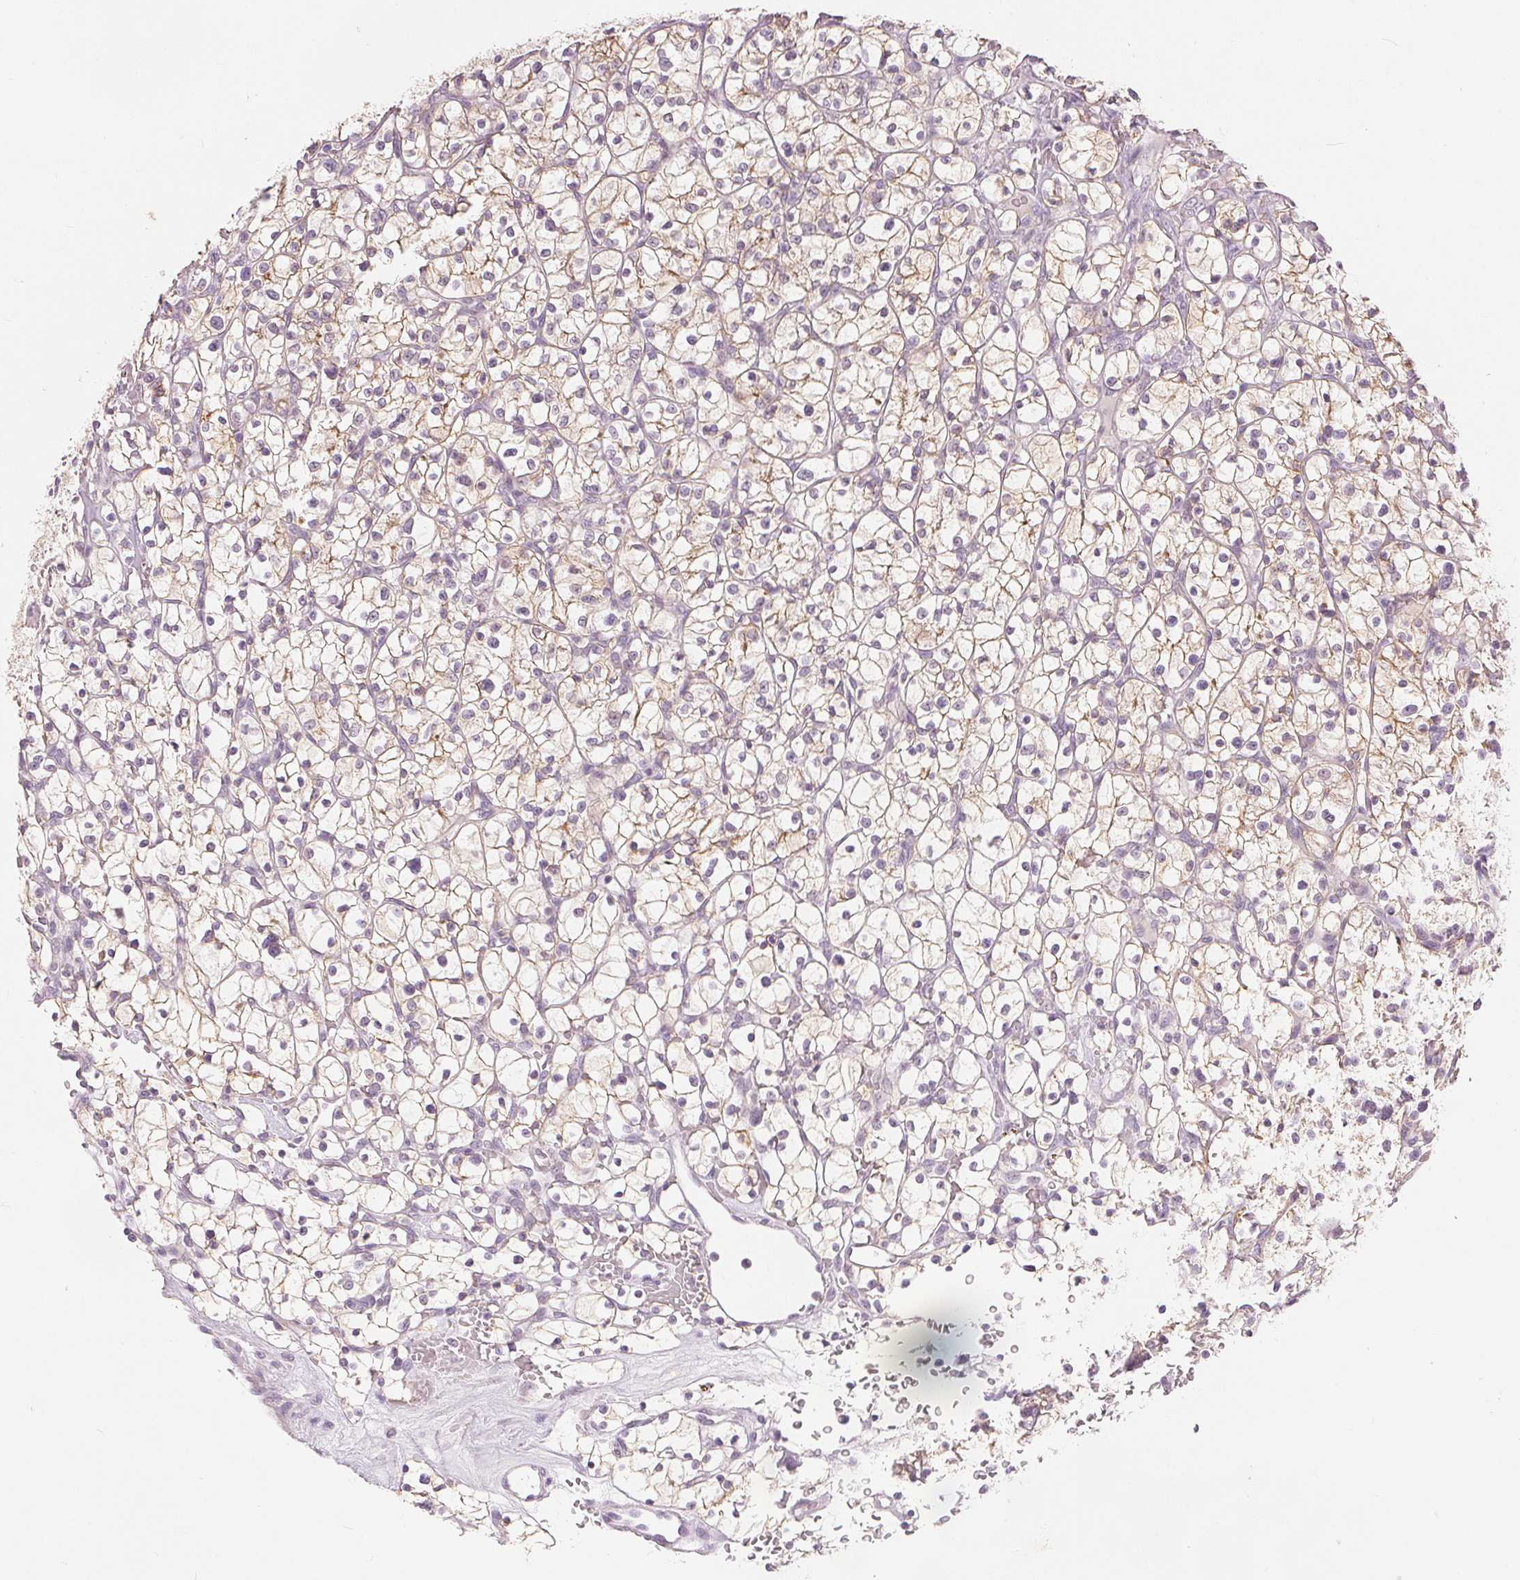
{"staining": {"intensity": "weak", "quantity": "25%-75%", "location": "cytoplasmic/membranous"}, "tissue": "renal cancer", "cell_type": "Tumor cells", "image_type": "cancer", "snomed": [{"axis": "morphology", "description": "Adenocarcinoma, NOS"}, {"axis": "topography", "description": "Kidney"}], "caption": "Renal cancer stained for a protein demonstrates weak cytoplasmic/membranous positivity in tumor cells.", "gene": "CA12", "patient": {"sex": "female", "age": 64}}